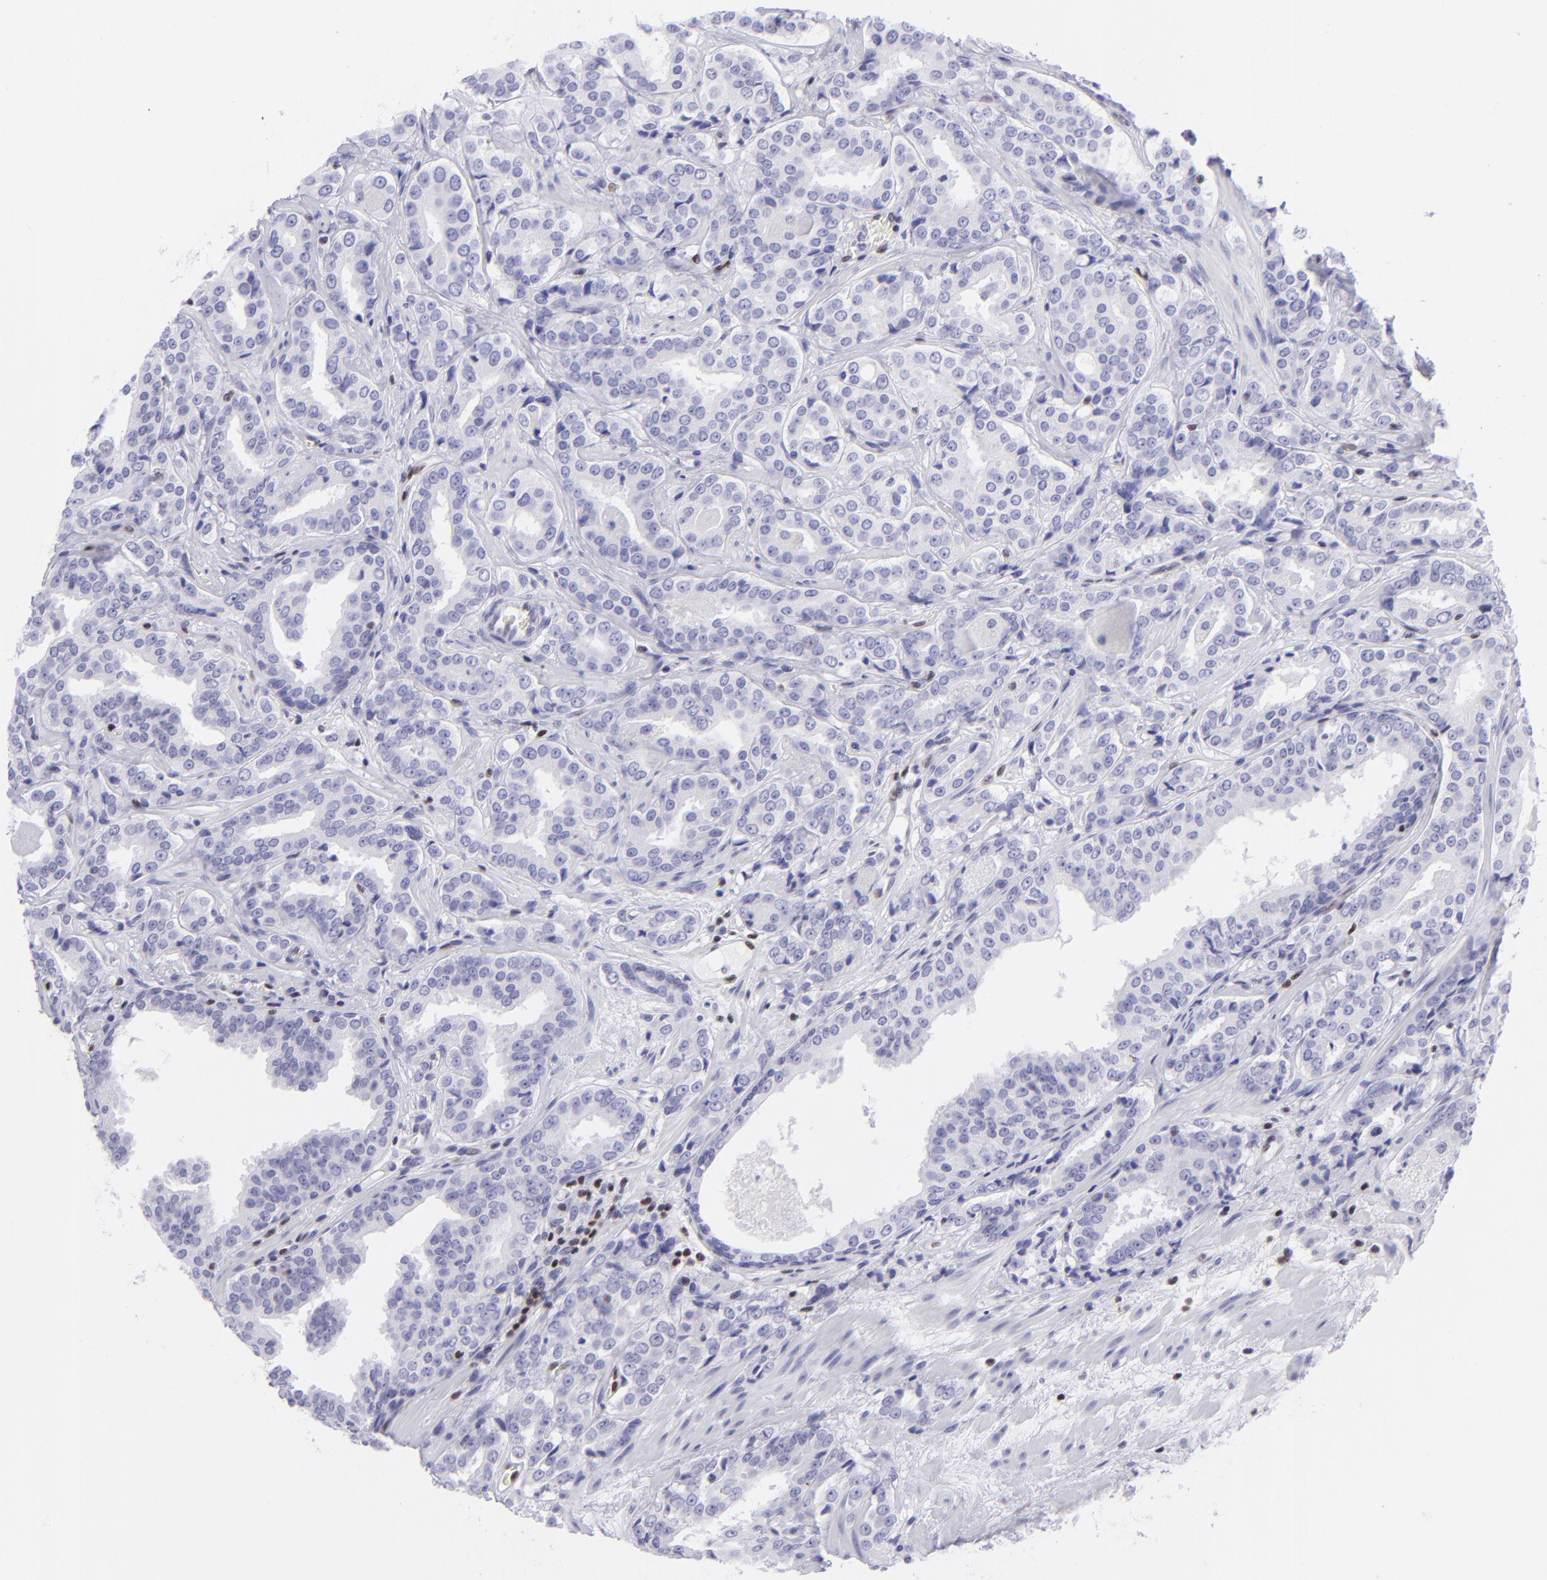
{"staining": {"intensity": "negative", "quantity": "none", "location": "none"}, "tissue": "prostate cancer", "cell_type": "Tumor cells", "image_type": "cancer", "snomed": [{"axis": "morphology", "description": "Adenocarcinoma, Medium grade"}, {"axis": "topography", "description": "Prostate"}], "caption": "Adenocarcinoma (medium-grade) (prostate) was stained to show a protein in brown. There is no significant expression in tumor cells.", "gene": "ETS1", "patient": {"sex": "male", "age": 60}}